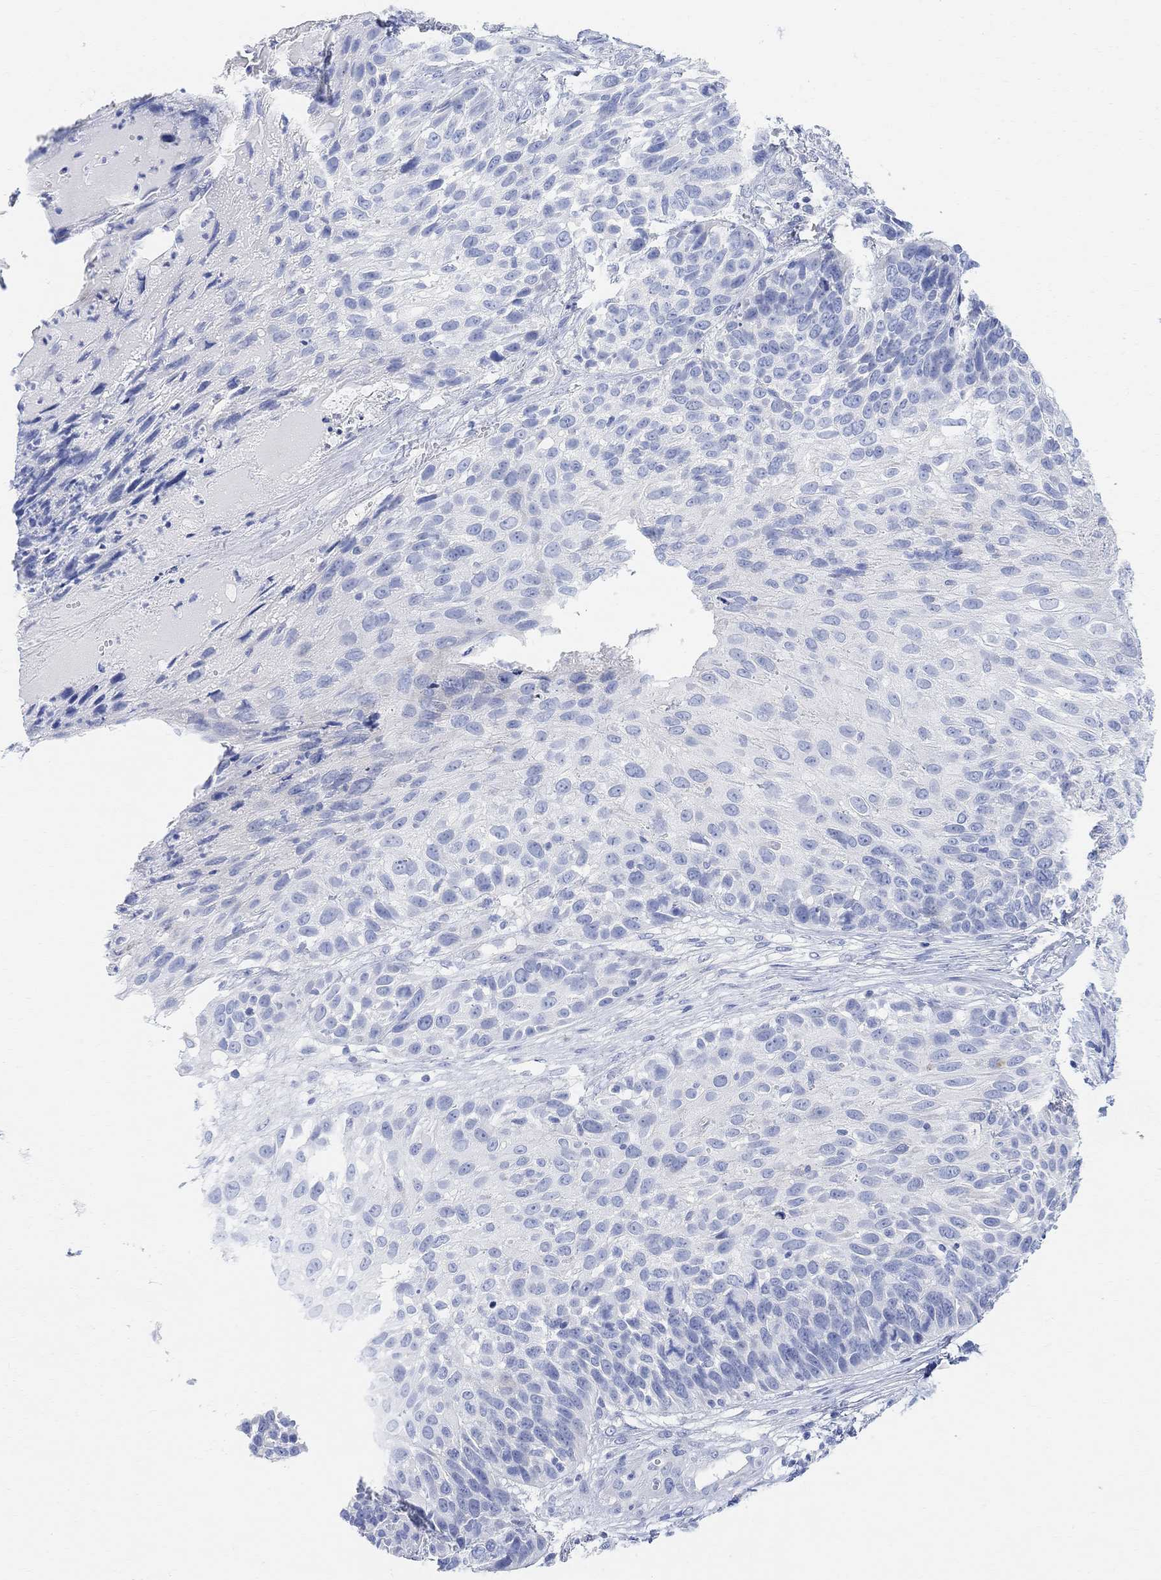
{"staining": {"intensity": "negative", "quantity": "none", "location": "none"}, "tissue": "skin cancer", "cell_type": "Tumor cells", "image_type": "cancer", "snomed": [{"axis": "morphology", "description": "Squamous cell carcinoma, NOS"}, {"axis": "topography", "description": "Skin"}], "caption": "Tumor cells are negative for protein expression in human skin squamous cell carcinoma.", "gene": "RETNLB", "patient": {"sex": "male", "age": 92}}